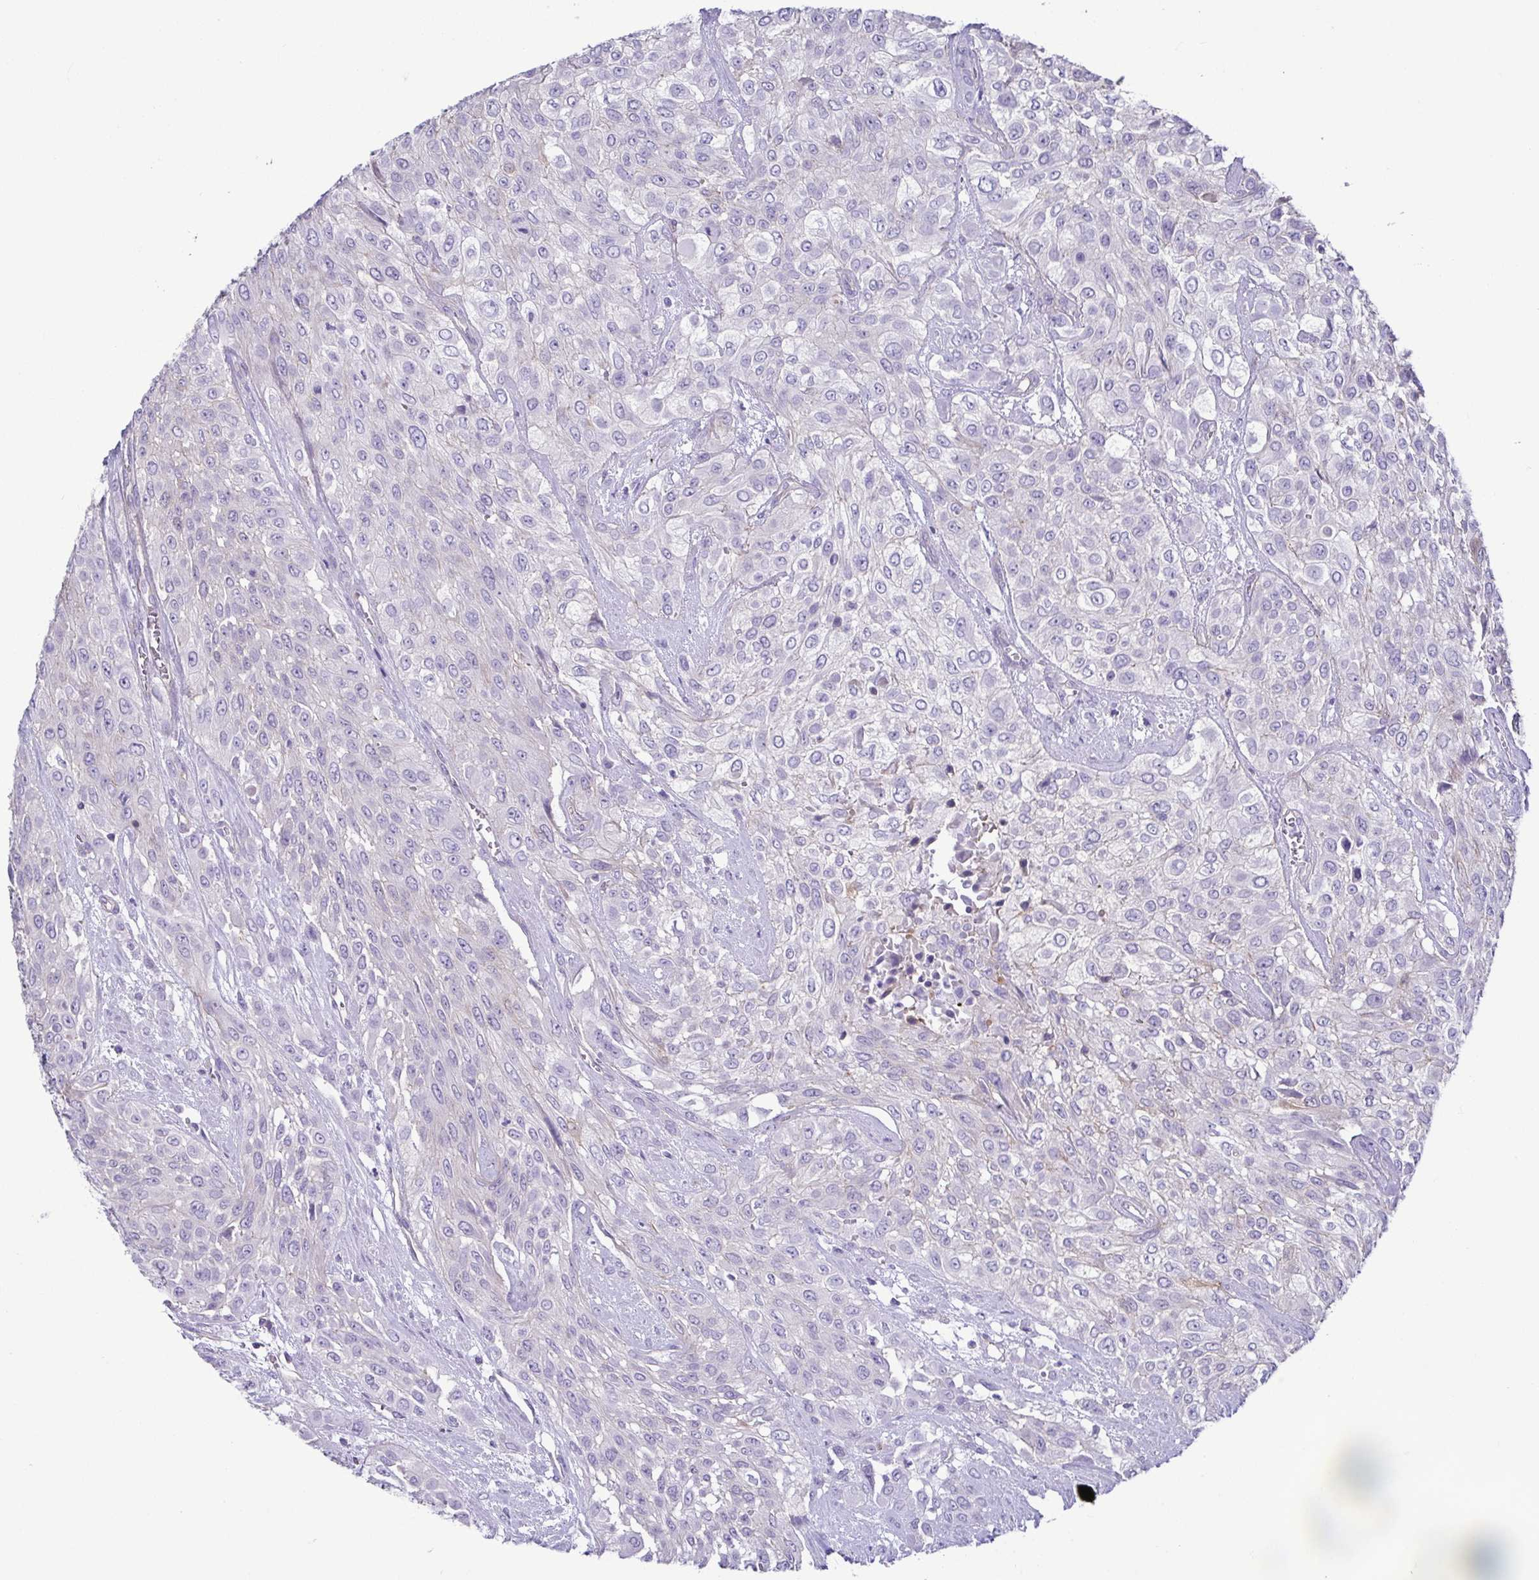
{"staining": {"intensity": "negative", "quantity": "none", "location": "none"}, "tissue": "urothelial cancer", "cell_type": "Tumor cells", "image_type": "cancer", "snomed": [{"axis": "morphology", "description": "Urothelial carcinoma, High grade"}, {"axis": "topography", "description": "Urinary bladder"}], "caption": "This is an IHC micrograph of human high-grade urothelial carcinoma. There is no staining in tumor cells.", "gene": "CASP14", "patient": {"sex": "male", "age": 57}}